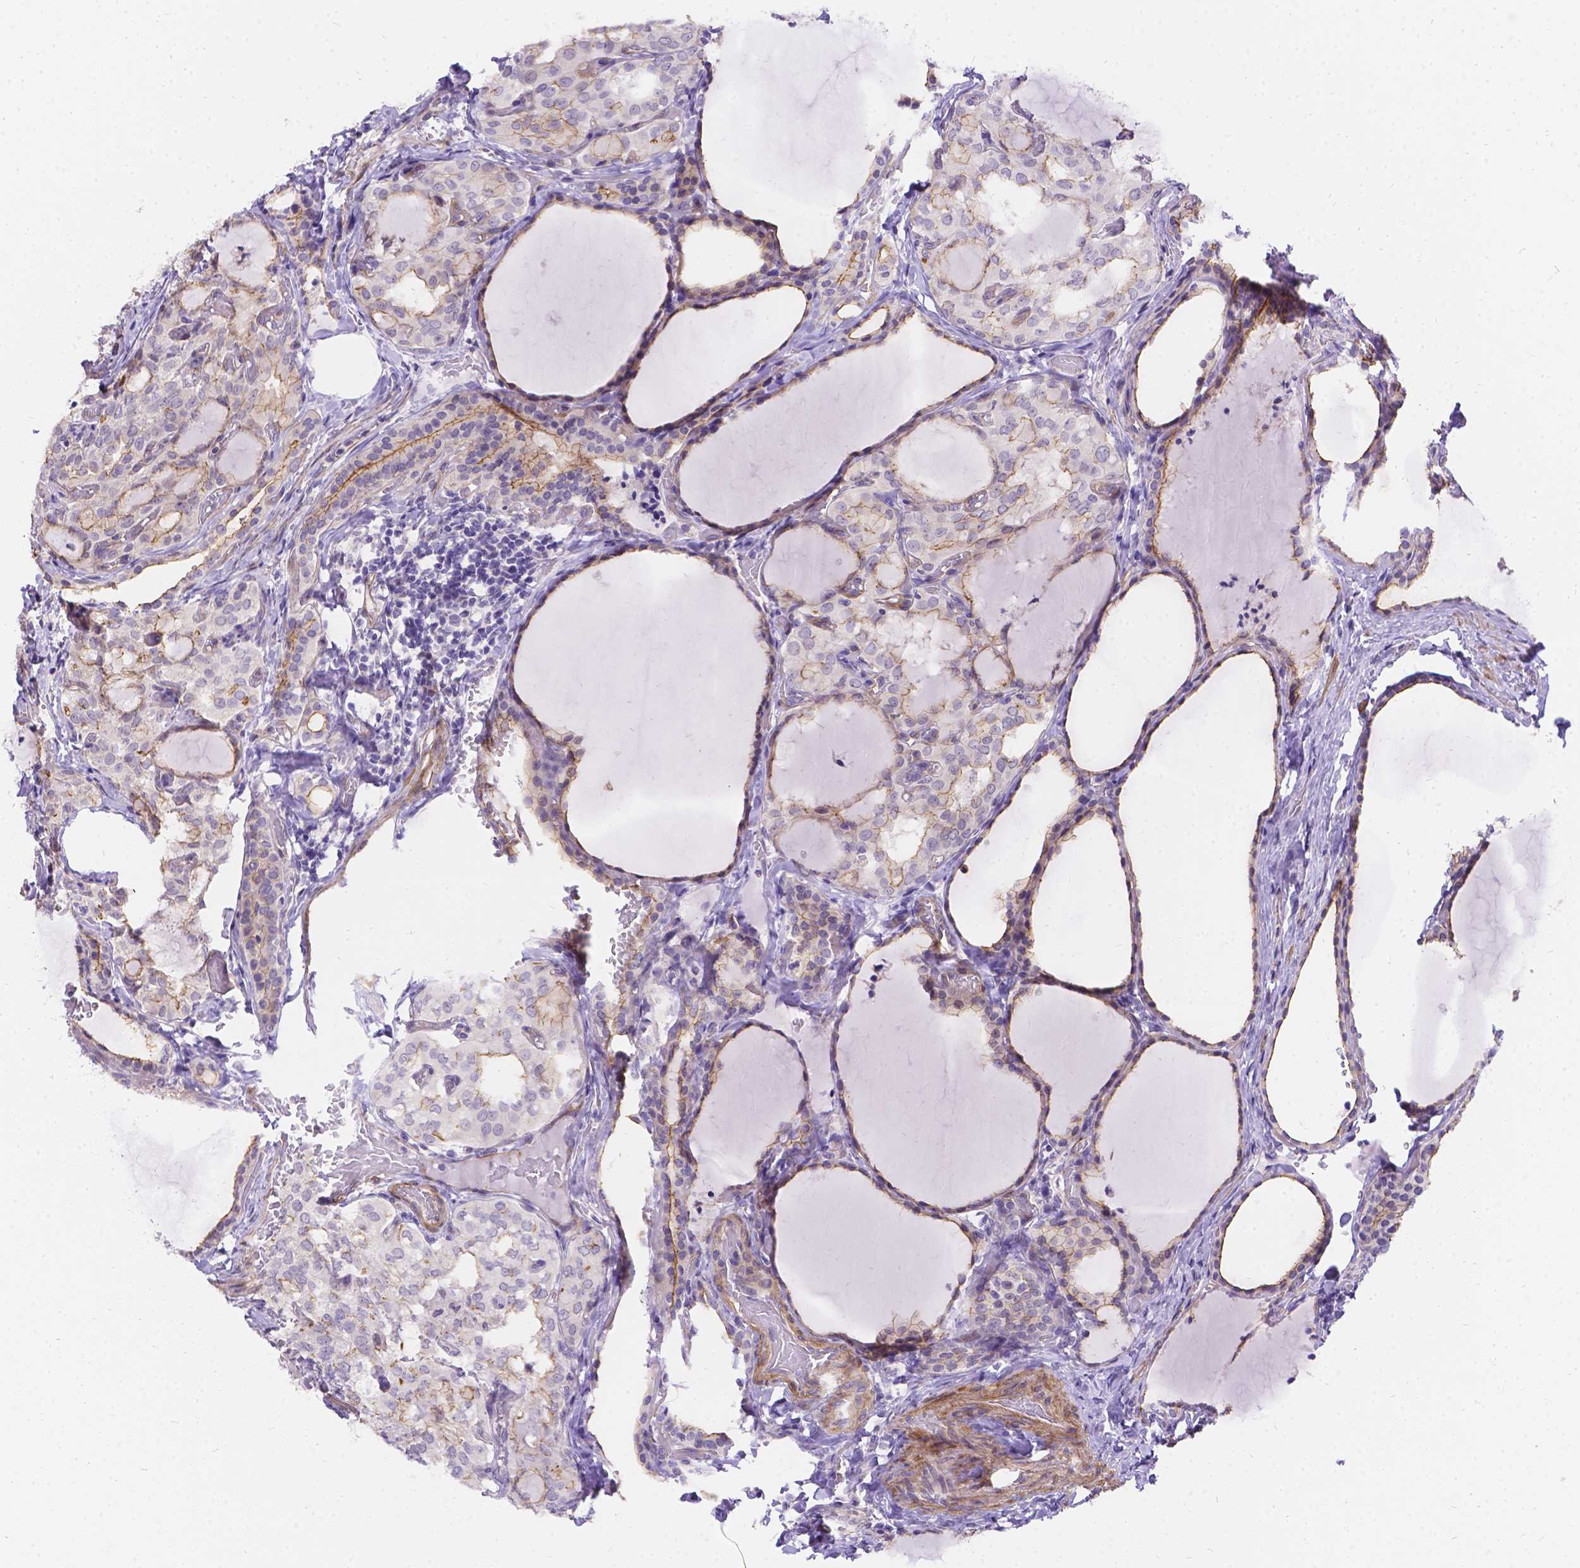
{"staining": {"intensity": "weak", "quantity": "<25%", "location": "cytoplasmic/membranous"}, "tissue": "thyroid cancer", "cell_type": "Tumor cells", "image_type": "cancer", "snomed": [{"axis": "morphology", "description": "Papillary adenocarcinoma, NOS"}, {"axis": "topography", "description": "Thyroid gland"}], "caption": "The image exhibits no significant expression in tumor cells of papillary adenocarcinoma (thyroid).", "gene": "PALS1", "patient": {"sex": "male", "age": 20}}